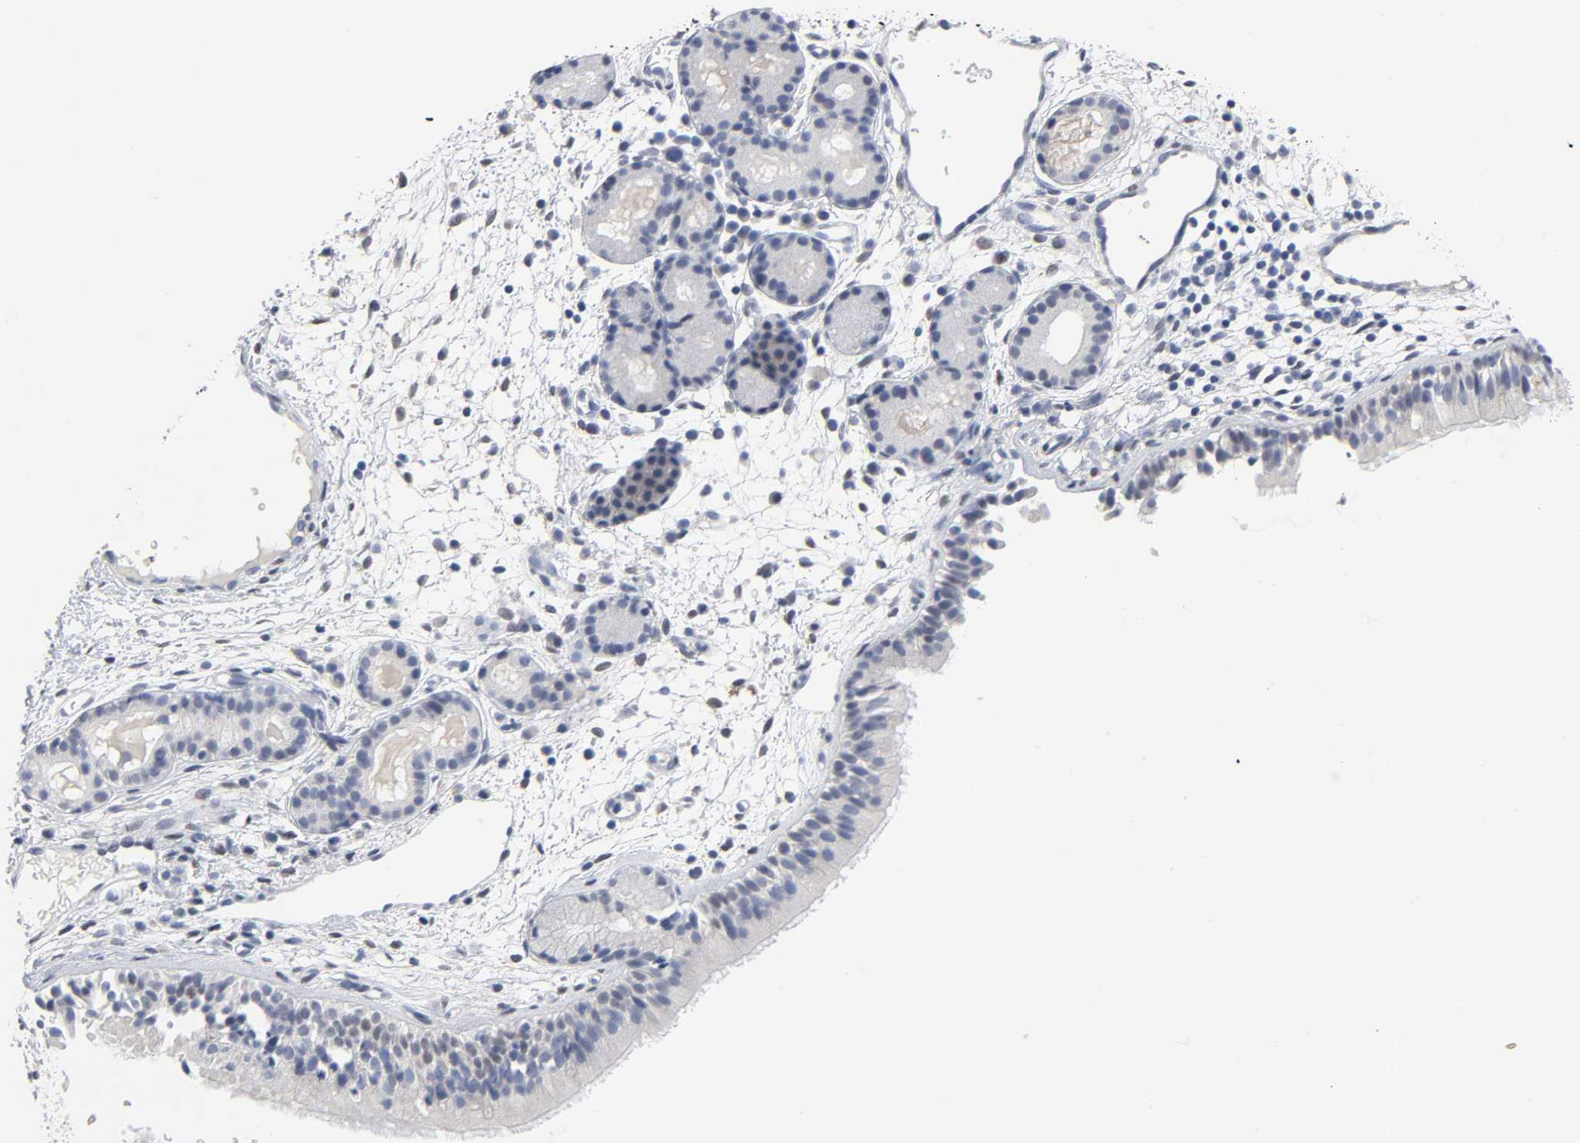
{"staining": {"intensity": "negative", "quantity": "none", "location": "none"}, "tissue": "nasopharynx", "cell_type": "Respiratory epithelial cells", "image_type": "normal", "snomed": [{"axis": "morphology", "description": "Normal tissue, NOS"}, {"axis": "morphology", "description": "Inflammation, NOS"}, {"axis": "topography", "description": "Nasopharynx"}], "caption": "A high-resolution photomicrograph shows IHC staining of benign nasopharynx, which displays no significant staining in respiratory epithelial cells.", "gene": "SALL2", "patient": {"sex": "female", "age": 55}}